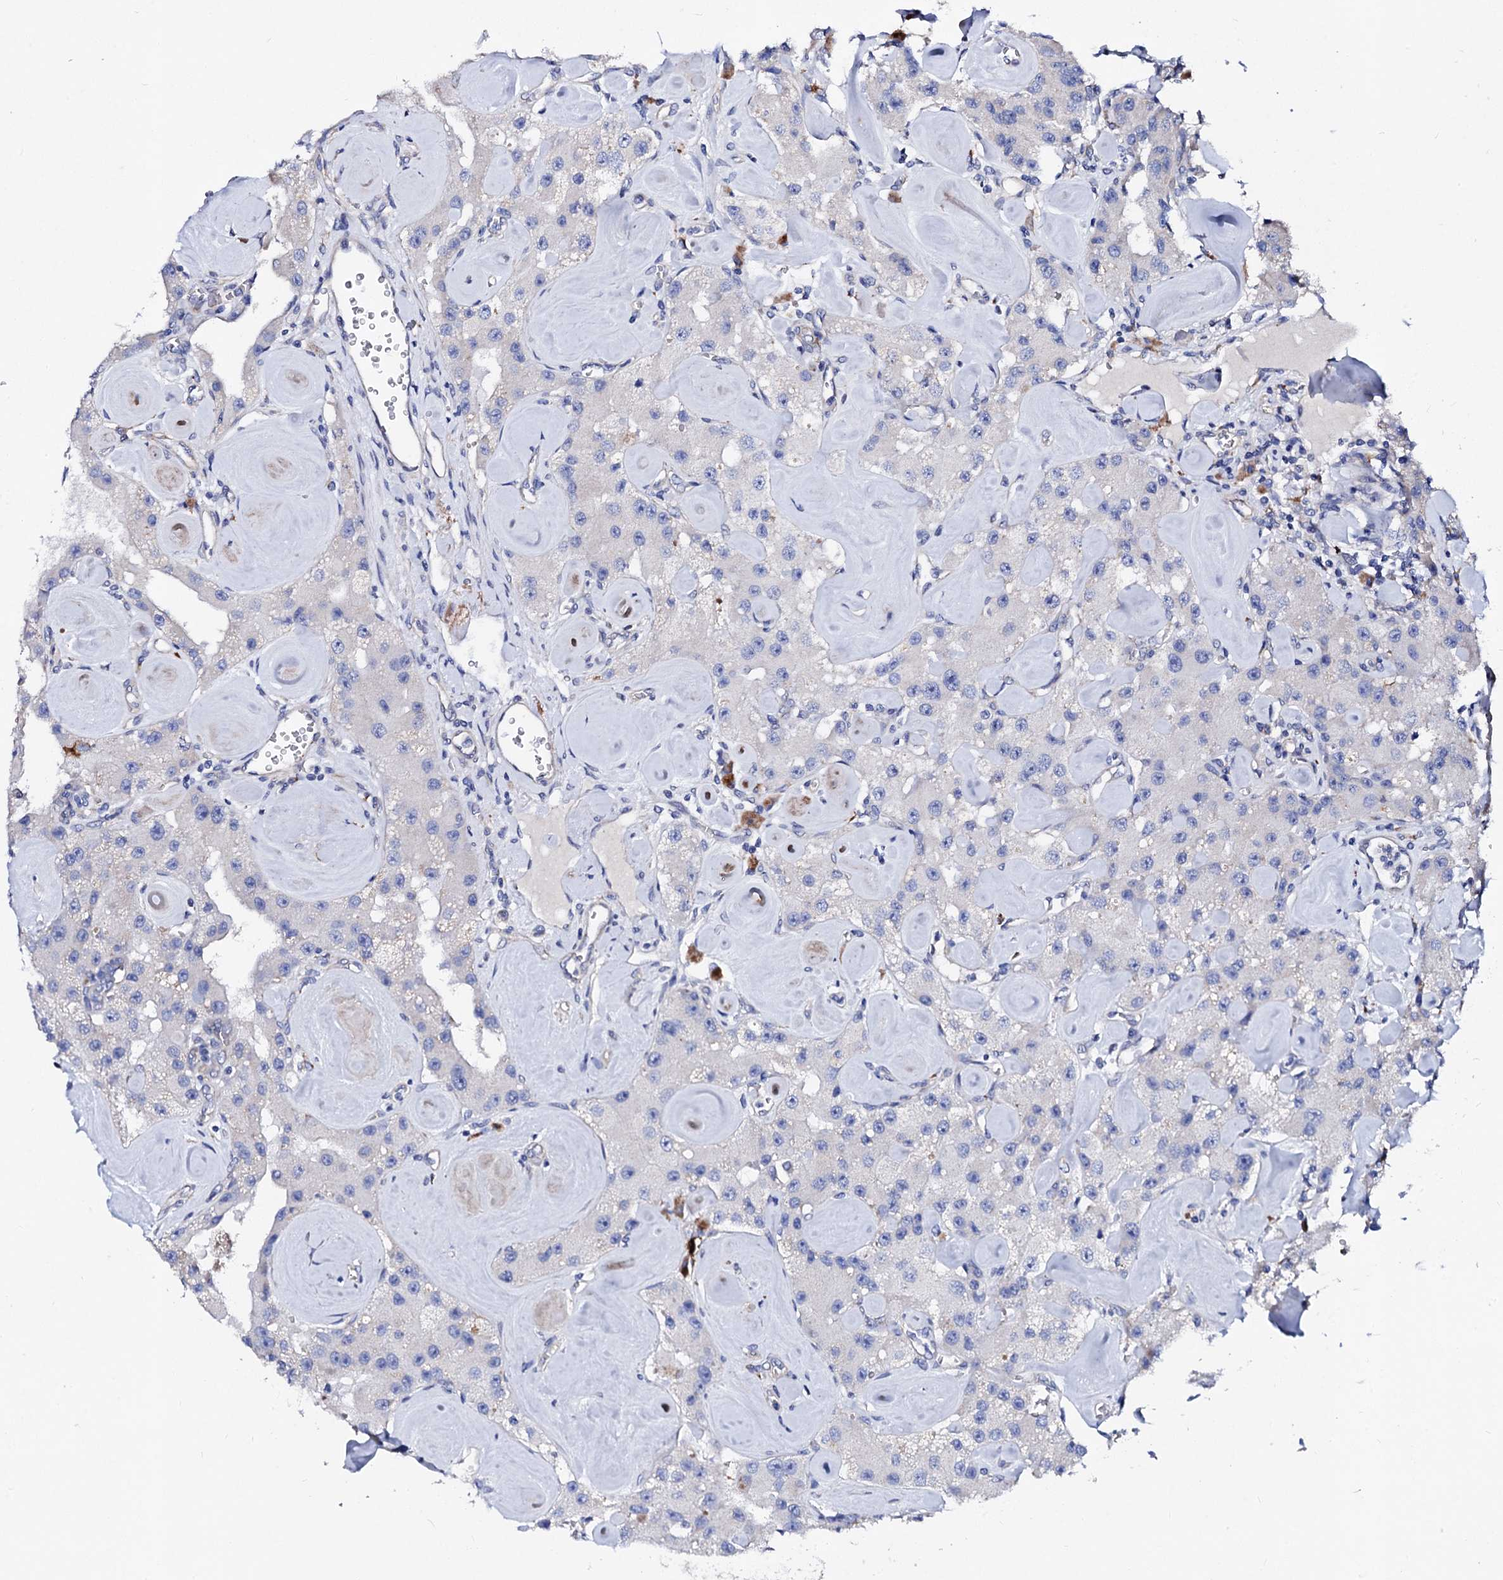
{"staining": {"intensity": "negative", "quantity": "none", "location": "none"}, "tissue": "carcinoid", "cell_type": "Tumor cells", "image_type": "cancer", "snomed": [{"axis": "morphology", "description": "Carcinoid, malignant, NOS"}, {"axis": "topography", "description": "Pancreas"}], "caption": "The micrograph displays no significant expression in tumor cells of carcinoid. (Brightfield microscopy of DAB immunohistochemistry at high magnification).", "gene": "KLHL32", "patient": {"sex": "male", "age": 41}}